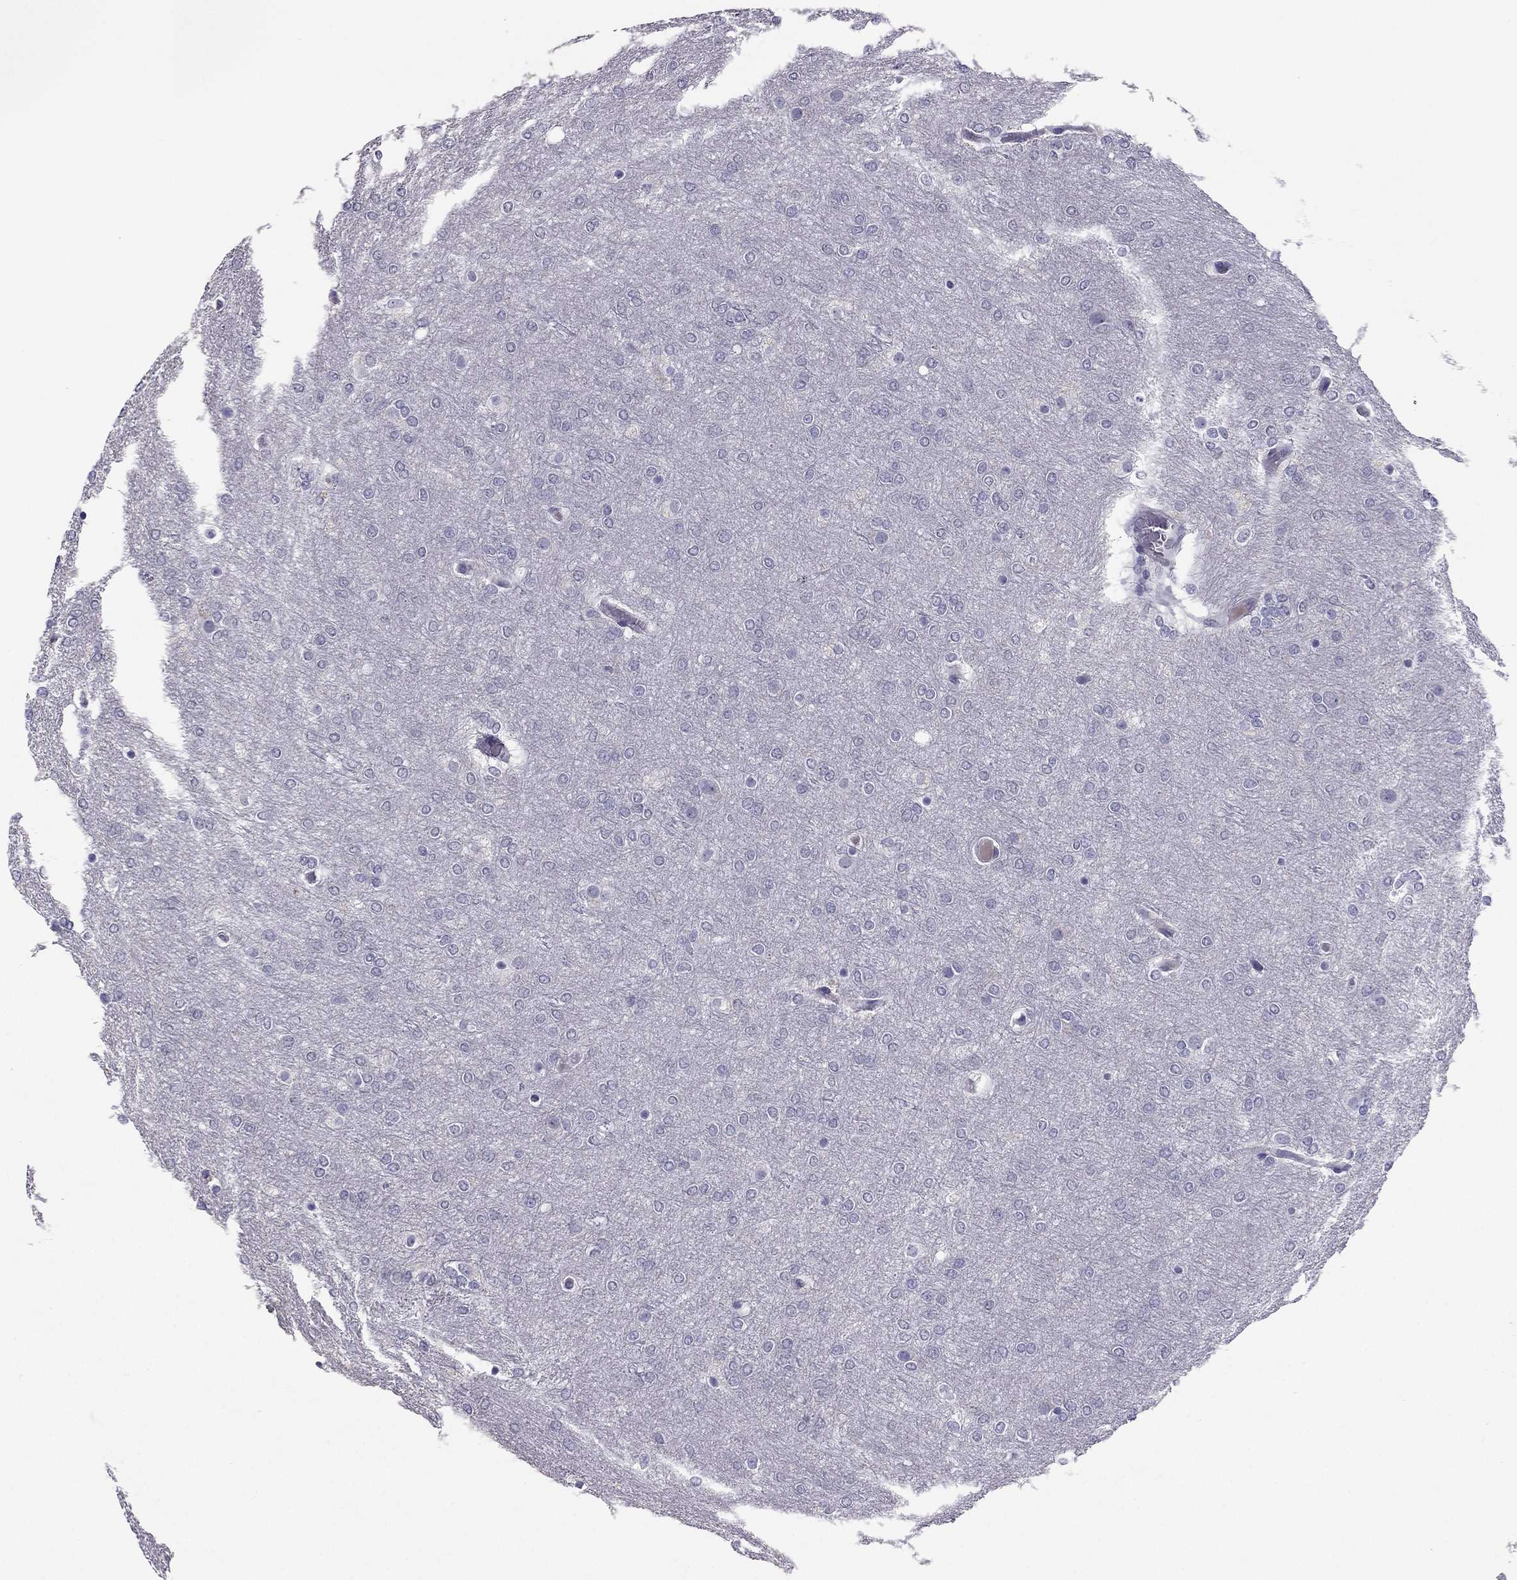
{"staining": {"intensity": "negative", "quantity": "none", "location": "none"}, "tissue": "glioma", "cell_type": "Tumor cells", "image_type": "cancer", "snomed": [{"axis": "morphology", "description": "Glioma, malignant, High grade"}, {"axis": "topography", "description": "Brain"}], "caption": "Immunohistochemistry micrograph of human malignant glioma (high-grade) stained for a protein (brown), which demonstrates no positivity in tumor cells. (IHC, brightfield microscopy, high magnification).", "gene": "RHO", "patient": {"sex": "female", "age": 61}}